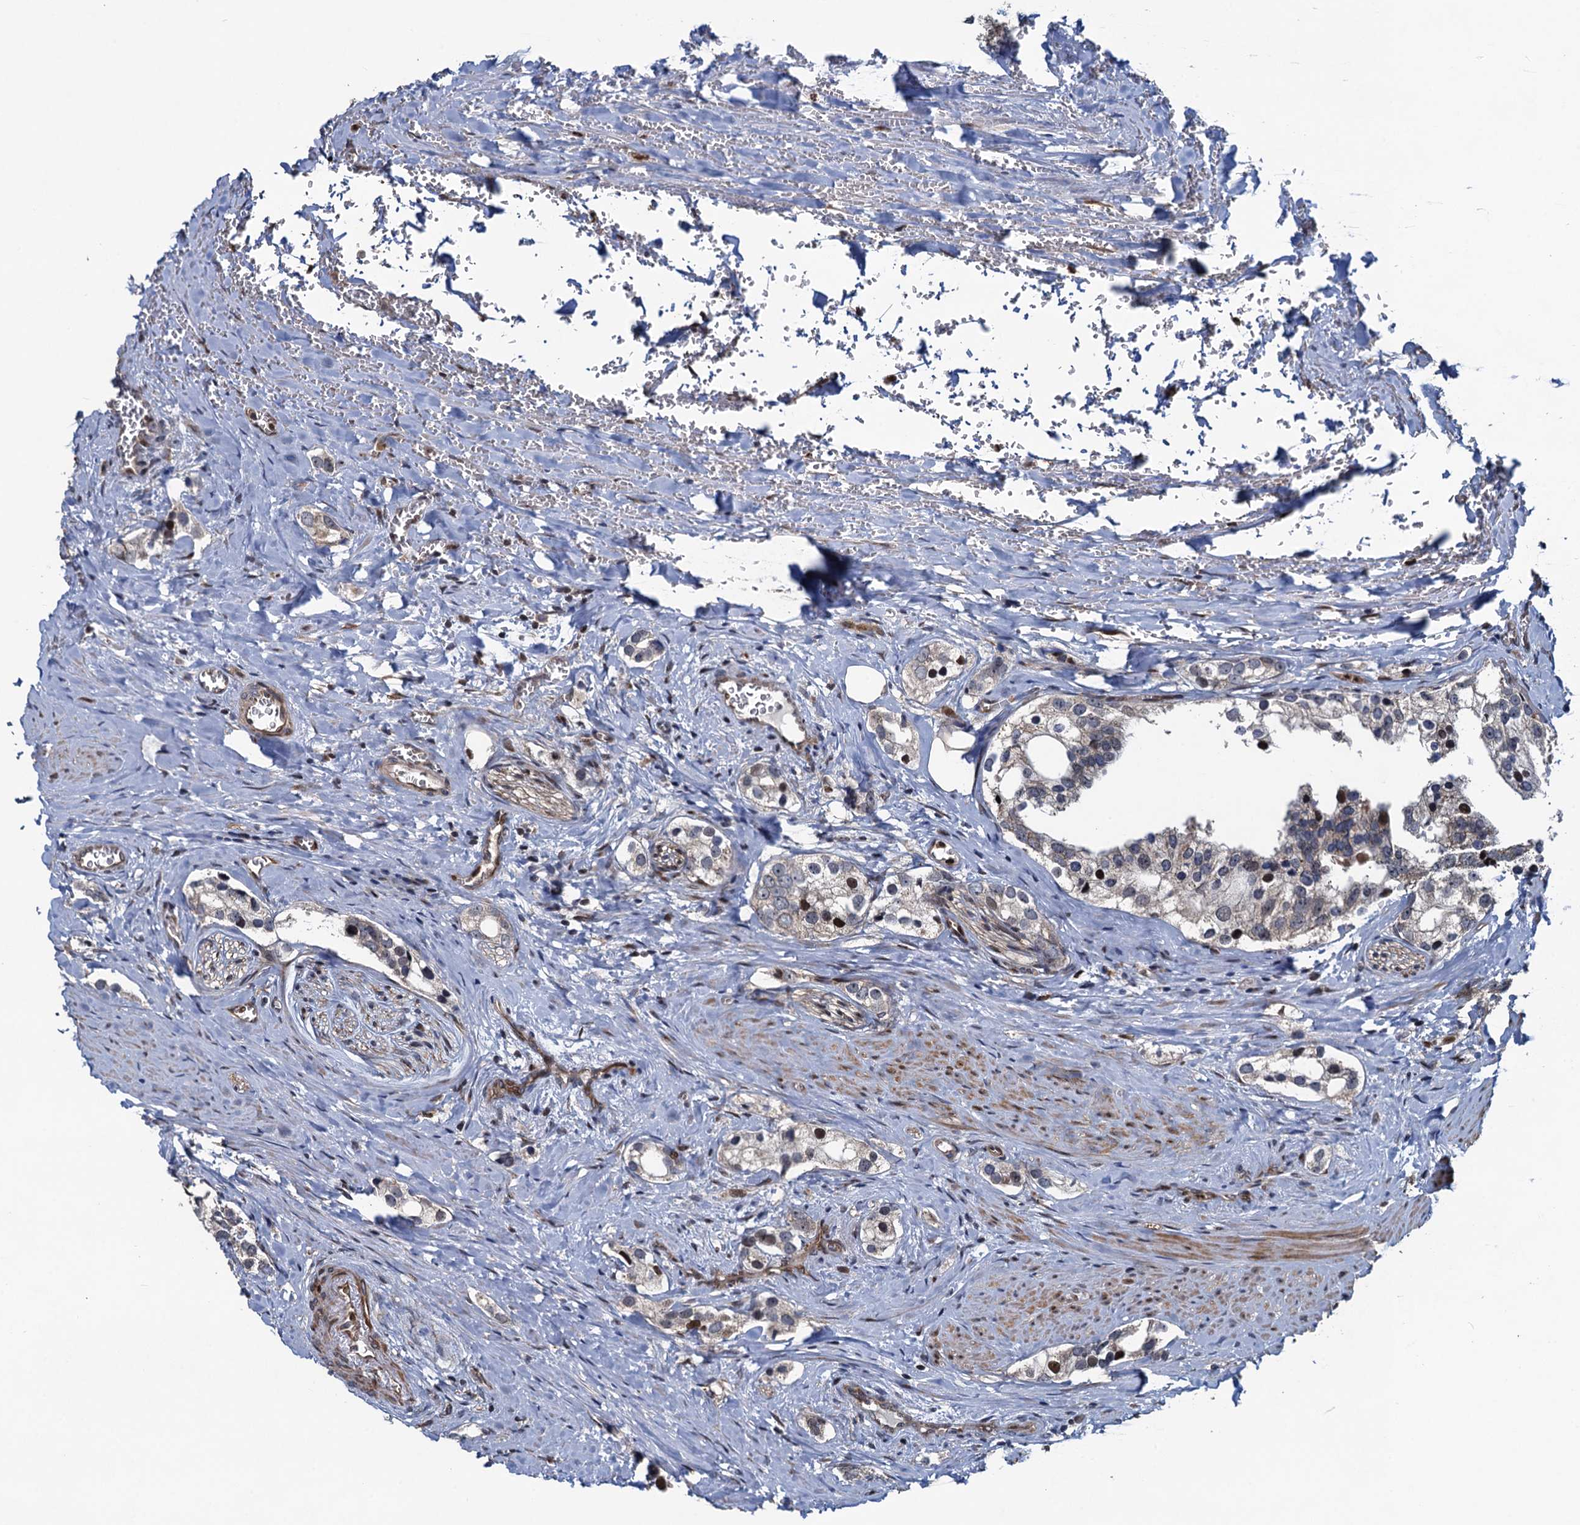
{"staining": {"intensity": "weak", "quantity": "<25%", "location": "cytoplasmic/membranous"}, "tissue": "prostate cancer", "cell_type": "Tumor cells", "image_type": "cancer", "snomed": [{"axis": "morphology", "description": "Adenocarcinoma, High grade"}, {"axis": "topography", "description": "Prostate"}], "caption": "The micrograph displays no significant expression in tumor cells of prostate cancer. (DAB (3,3'-diaminobenzidine) immunohistochemistry with hematoxylin counter stain).", "gene": "ATOSA", "patient": {"sex": "male", "age": 66}}